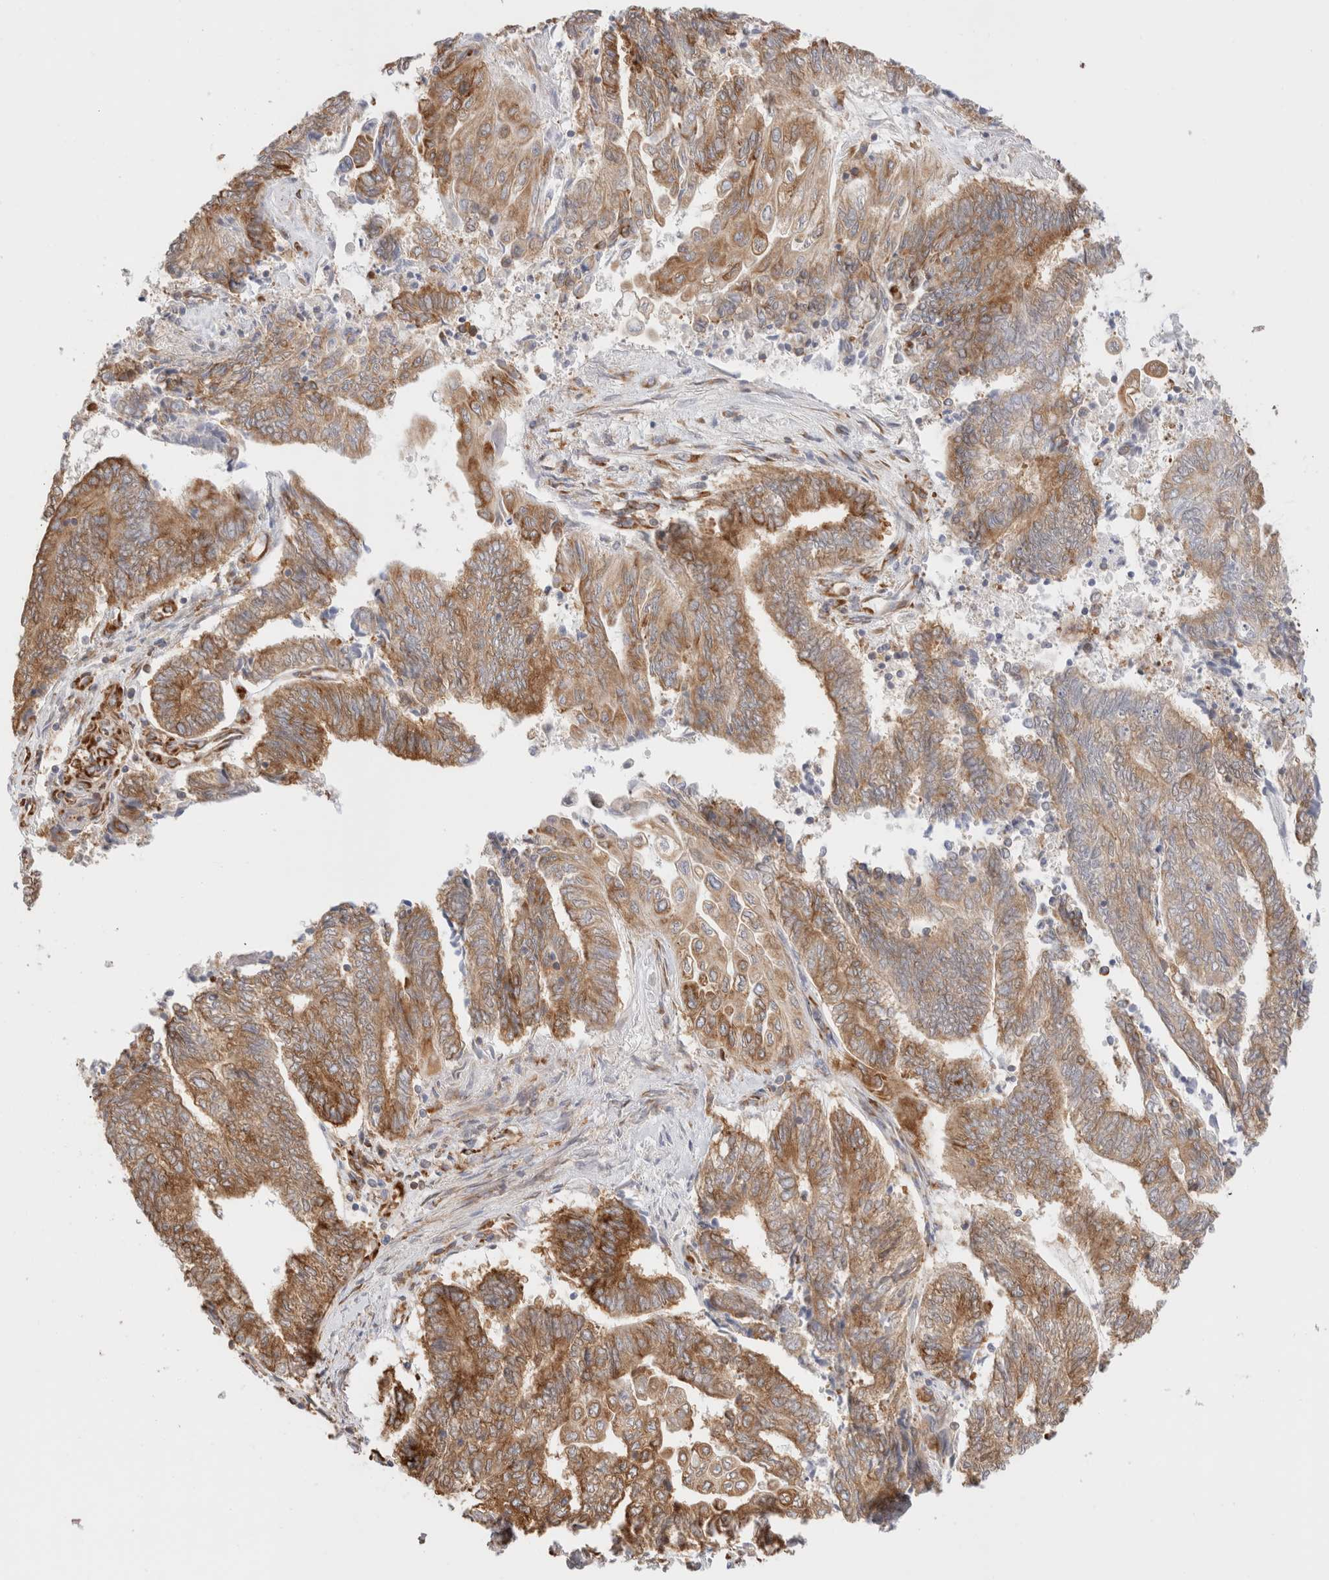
{"staining": {"intensity": "moderate", "quantity": ">75%", "location": "cytoplasmic/membranous"}, "tissue": "endometrial cancer", "cell_type": "Tumor cells", "image_type": "cancer", "snomed": [{"axis": "morphology", "description": "Adenocarcinoma, NOS"}, {"axis": "topography", "description": "Uterus"}, {"axis": "topography", "description": "Endometrium"}], "caption": "Protein staining exhibits moderate cytoplasmic/membranous positivity in approximately >75% of tumor cells in adenocarcinoma (endometrial).", "gene": "ZC2HC1A", "patient": {"sex": "female", "age": 70}}